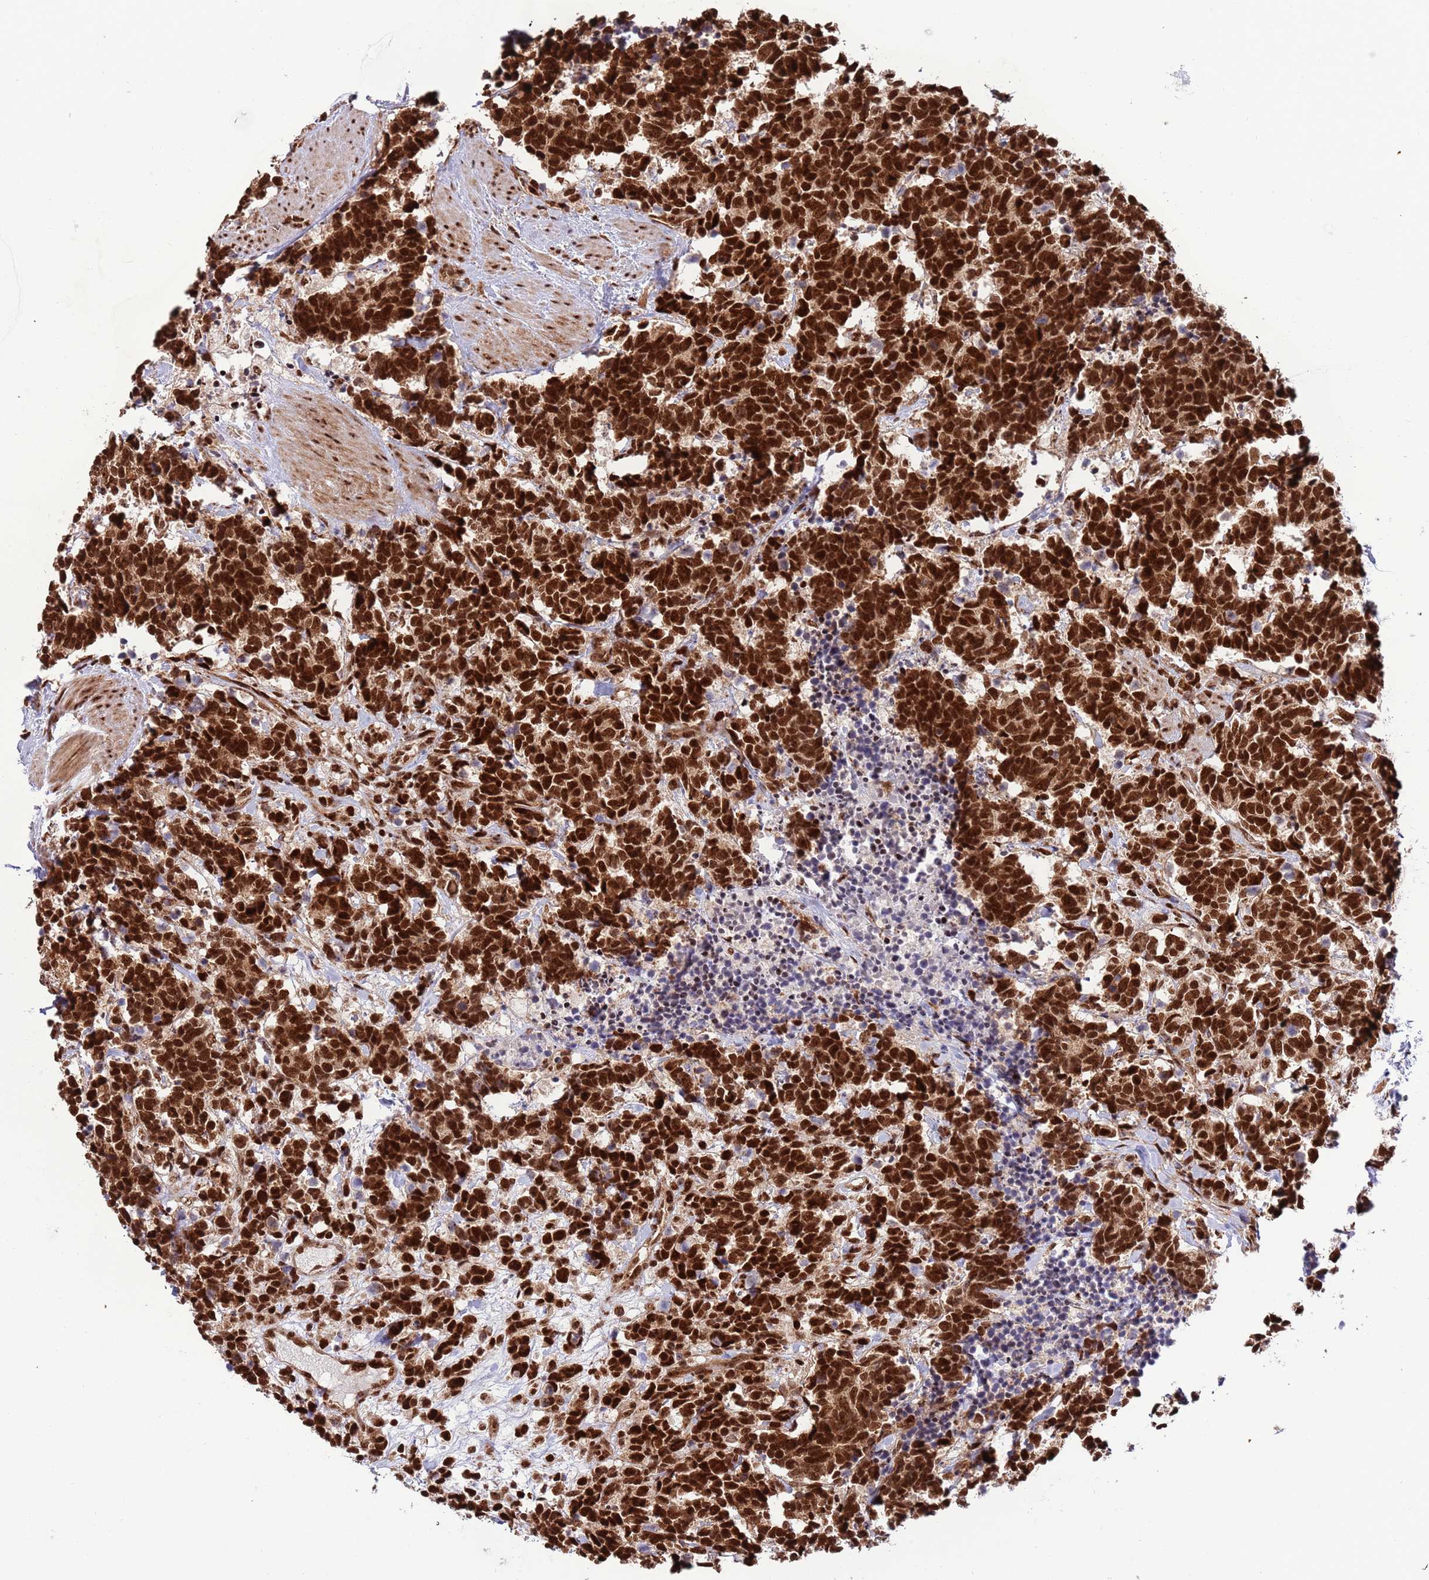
{"staining": {"intensity": "strong", "quantity": ">75%", "location": "nuclear"}, "tissue": "carcinoid", "cell_type": "Tumor cells", "image_type": "cancer", "snomed": [{"axis": "morphology", "description": "Carcinoma, NOS"}, {"axis": "morphology", "description": "Carcinoid, malignant, NOS"}, {"axis": "topography", "description": "Prostate"}], "caption": "Immunohistochemical staining of human carcinoid exhibits strong nuclear protein expression in approximately >75% of tumor cells.", "gene": "RIF1", "patient": {"sex": "male", "age": 57}}